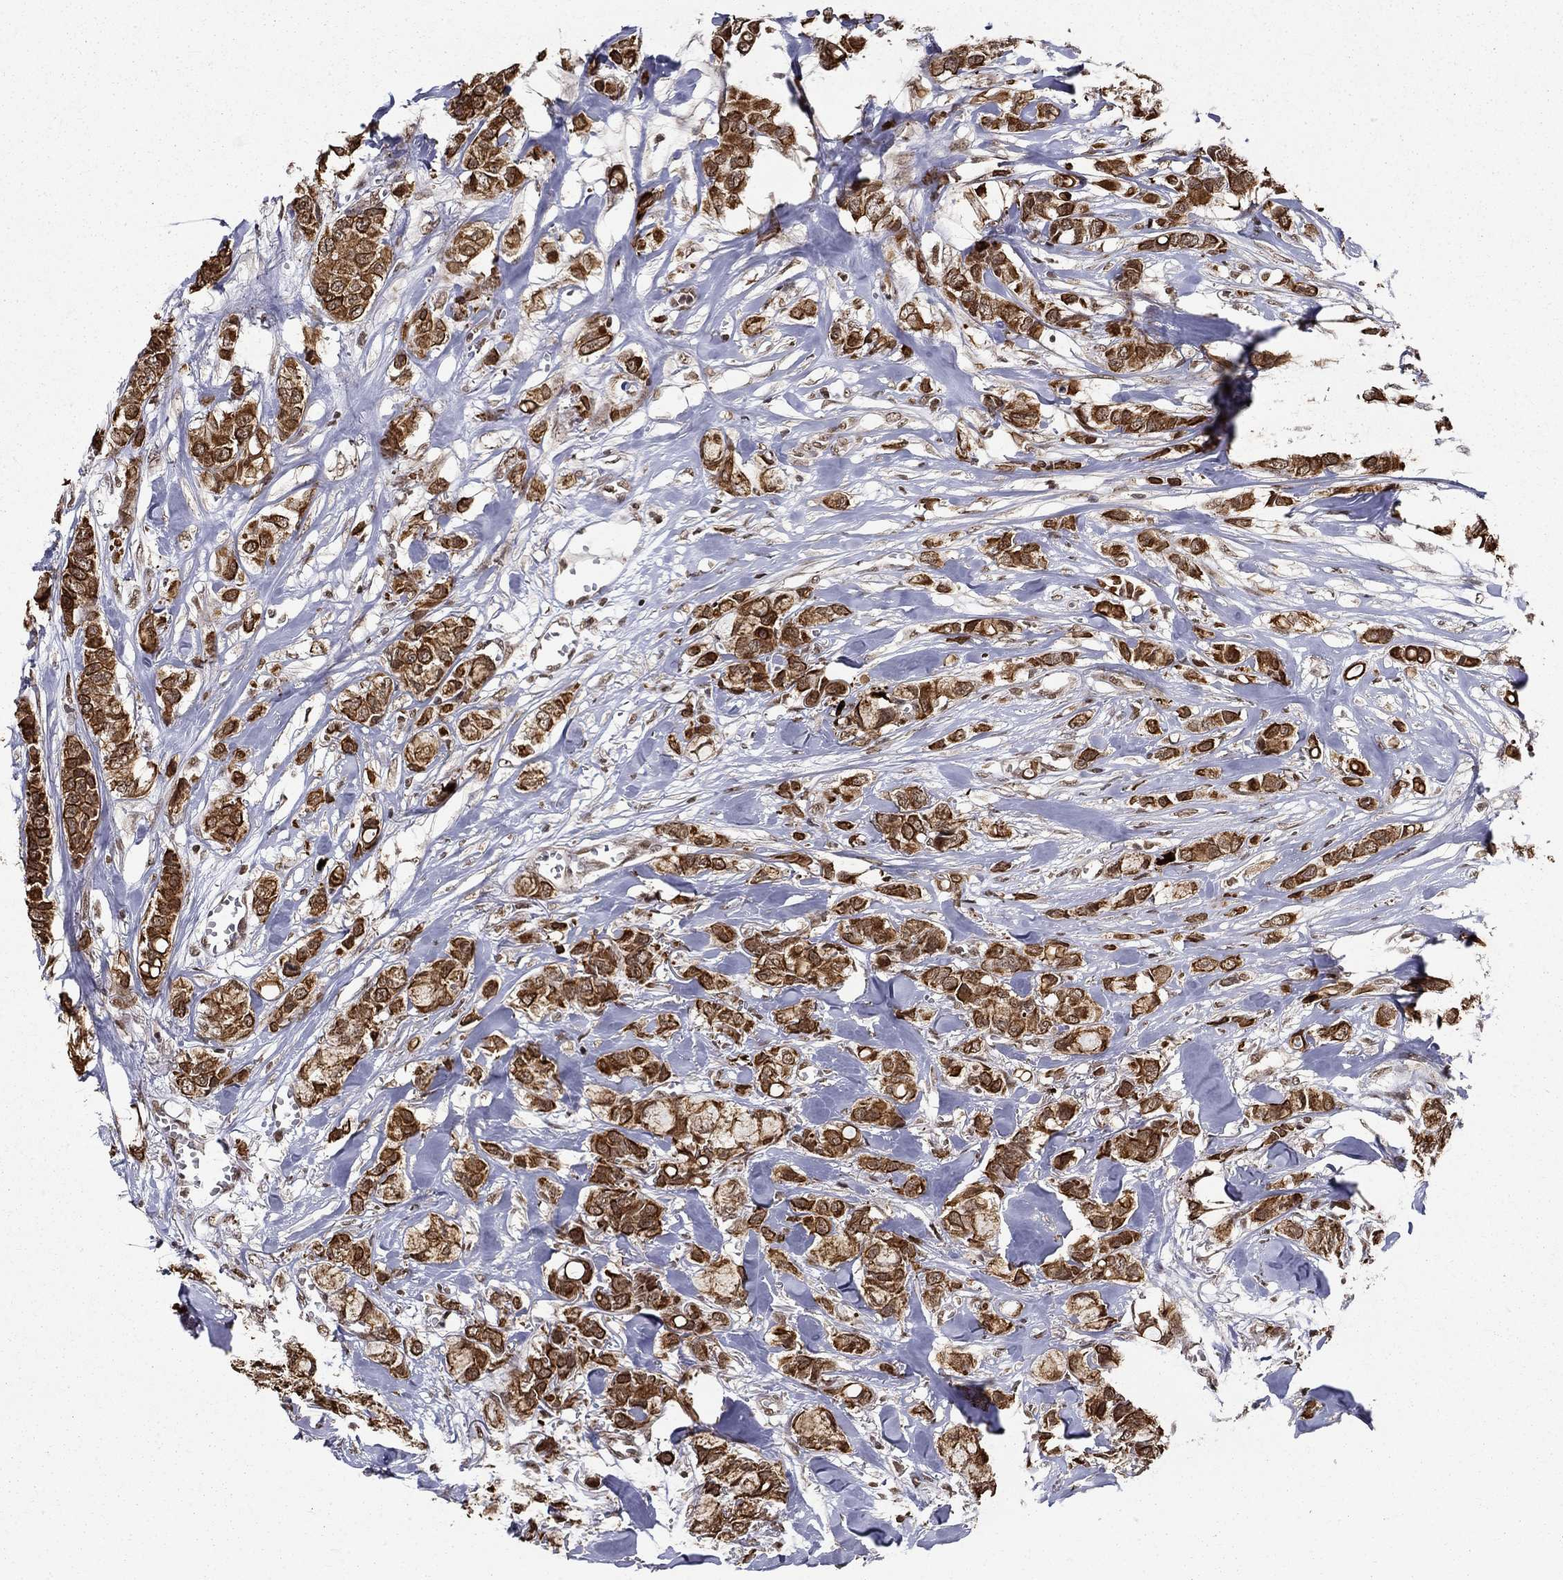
{"staining": {"intensity": "strong", "quantity": ">75%", "location": "cytoplasmic/membranous"}, "tissue": "breast cancer", "cell_type": "Tumor cells", "image_type": "cancer", "snomed": [{"axis": "morphology", "description": "Duct carcinoma"}, {"axis": "topography", "description": "Breast"}], "caption": "Infiltrating ductal carcinoma (breast) stained with DAB (3,3'-diaminobenzidine) immunohistochemistry exhibits high levels of strong cytoplasmic/membranous staining in approximately >75% of tumor cells. (IHC, brightfield microscopy, high magnification).", "gene": "CDCA7L", "patient": {"sex": "female", "age": 85}}